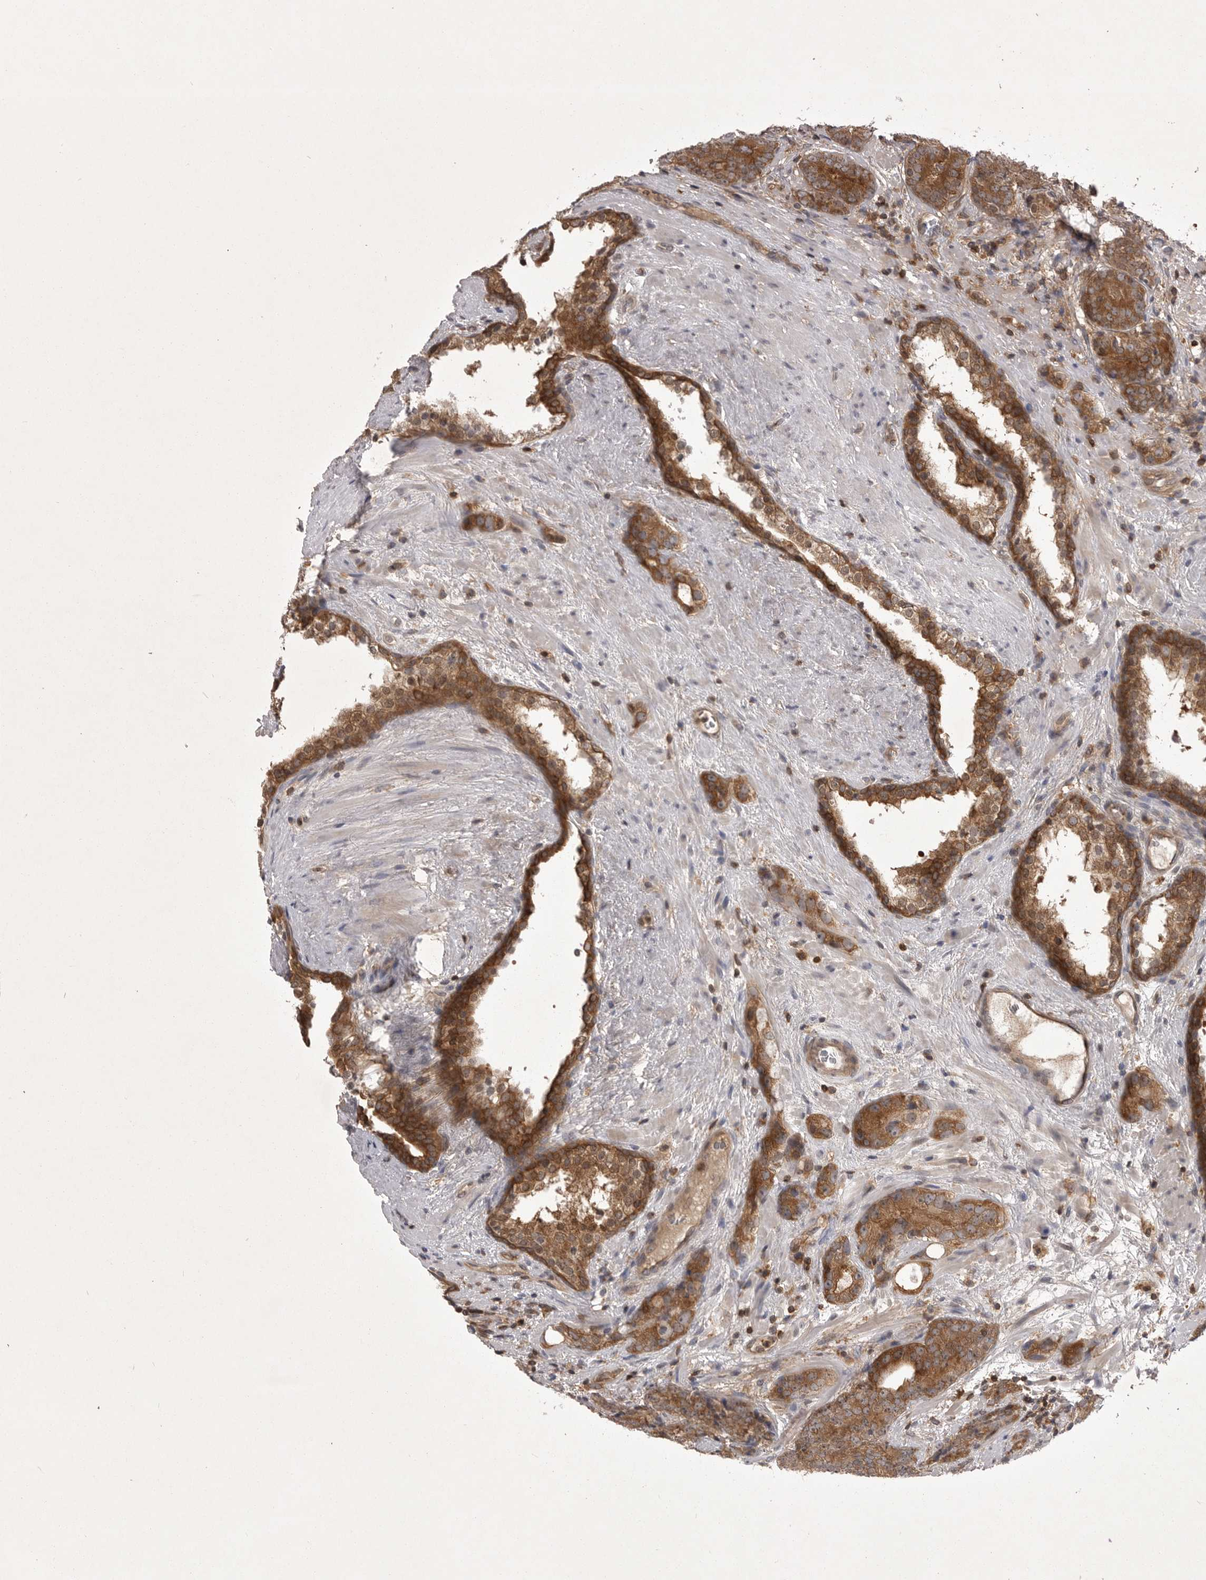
{"staining": {"intensity": "strong", "quantity": ">75%", "location": "cytoplasmic/membranous"}, "tissue": "prostate cancer", "cell_type": "Tumor cells", "image_type": "cancer", "snomed": [{"axis": "morphology", "description": "Adenocarcinoma, High grade"}, {"axis": "topography", "description": "Prostate"}], "caption": "Prostate cancer (adenocarcinoma (high-grade)) tissue displays strong cytoplasmic/membranous expression in approximately >75% of tumor cells, visualized by immunohistochemistry. Immunohistochemistry stains the protein of interest in brown and the nuclei are stained blue.", "gene": "STK24", "patient": {"sex": "male", "age": 56}}